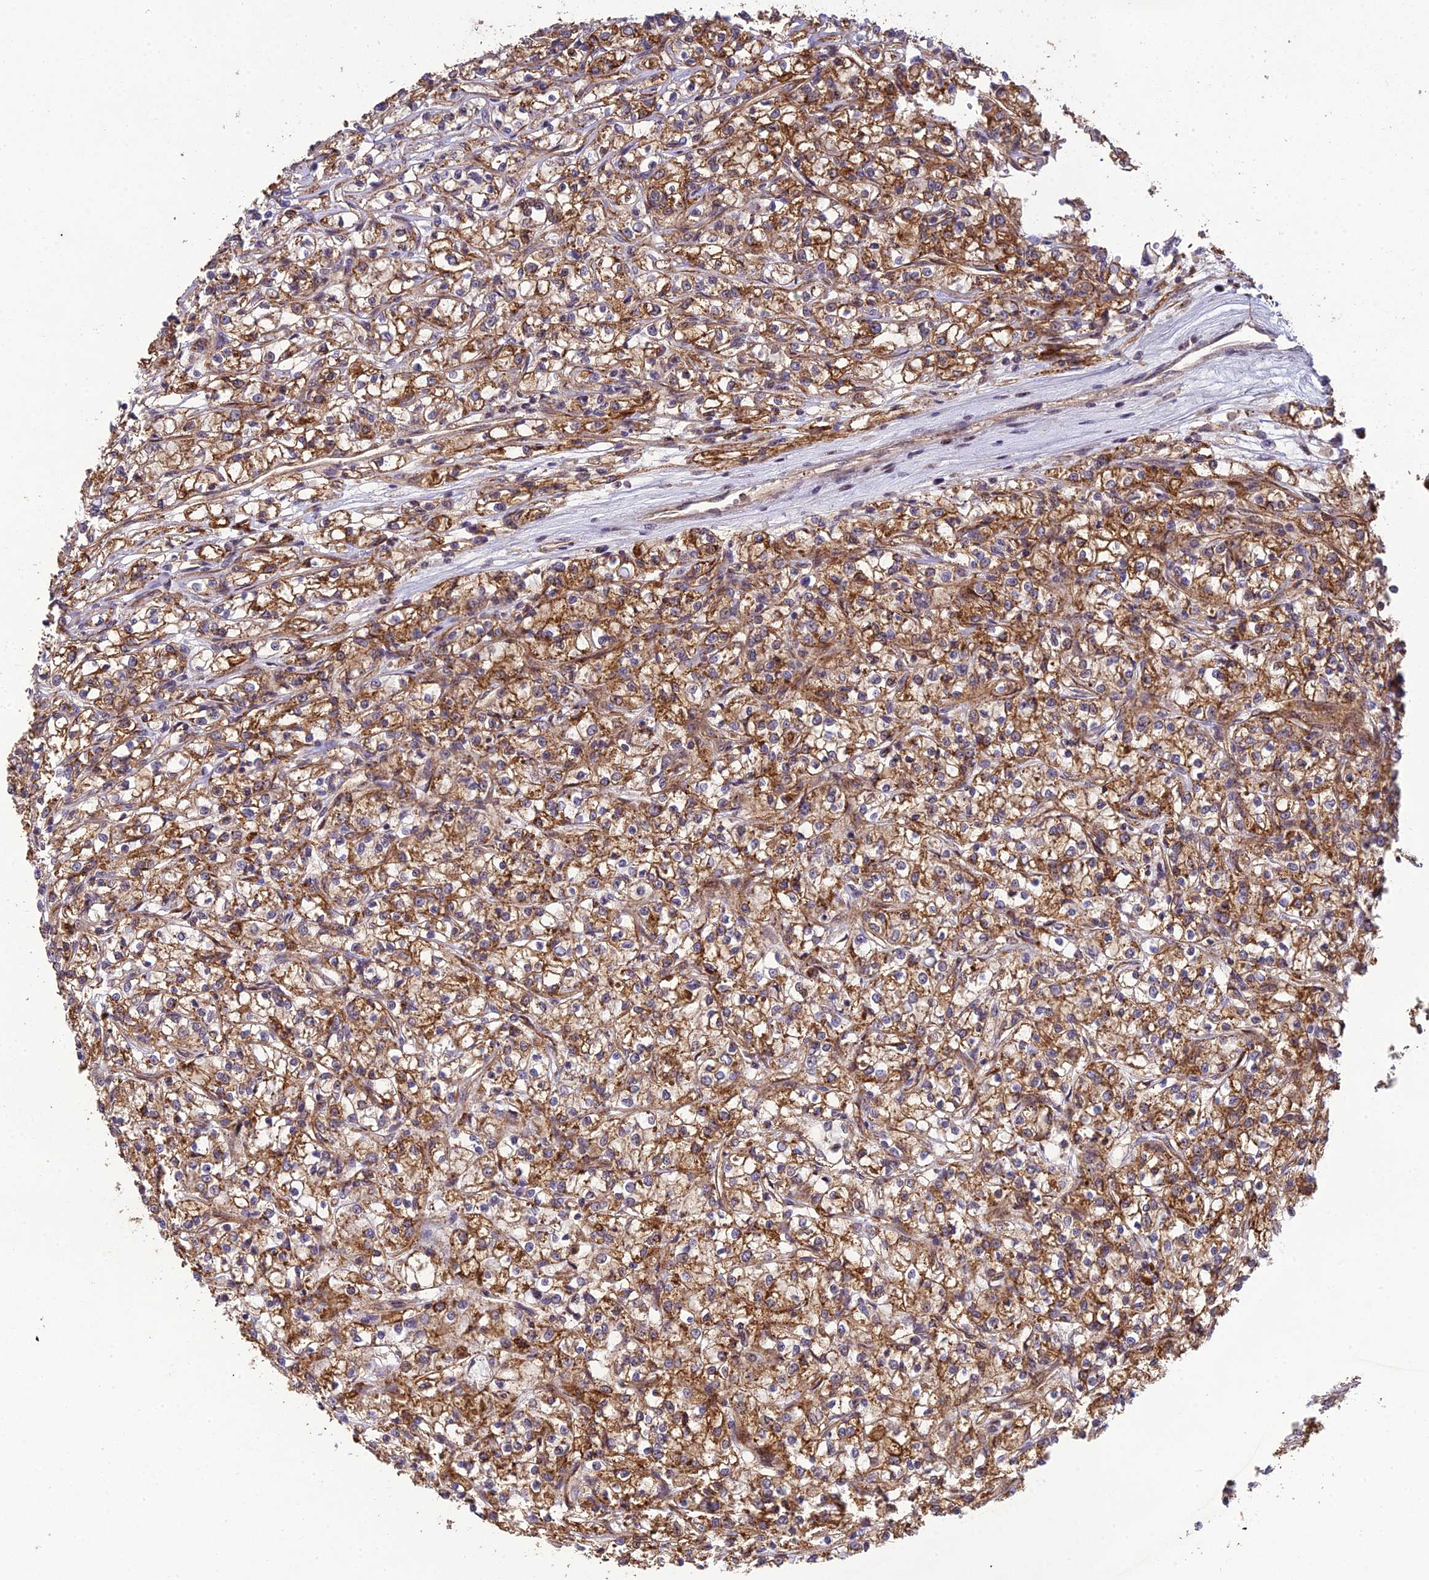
{"staining": {"intensity": "moderate", "quantity": ">75%", "location": "cytoplasmic/membranous"}, "tissue": "renal cancer", "cell_type": "Tumor cells", "image_type": "cancer", "snomed": [{"axis": "morphology", "description": "Adenocarcinoma, NOS"}, {"axis": "topography", "description": "Kidney"}], "caption": "Renal cancer tissue displays moderate cytoplasmic/membranous expression in about >75% of tumor cells", "gene": "RANBP3", "patient": {"sex": "female", "age": 59}}